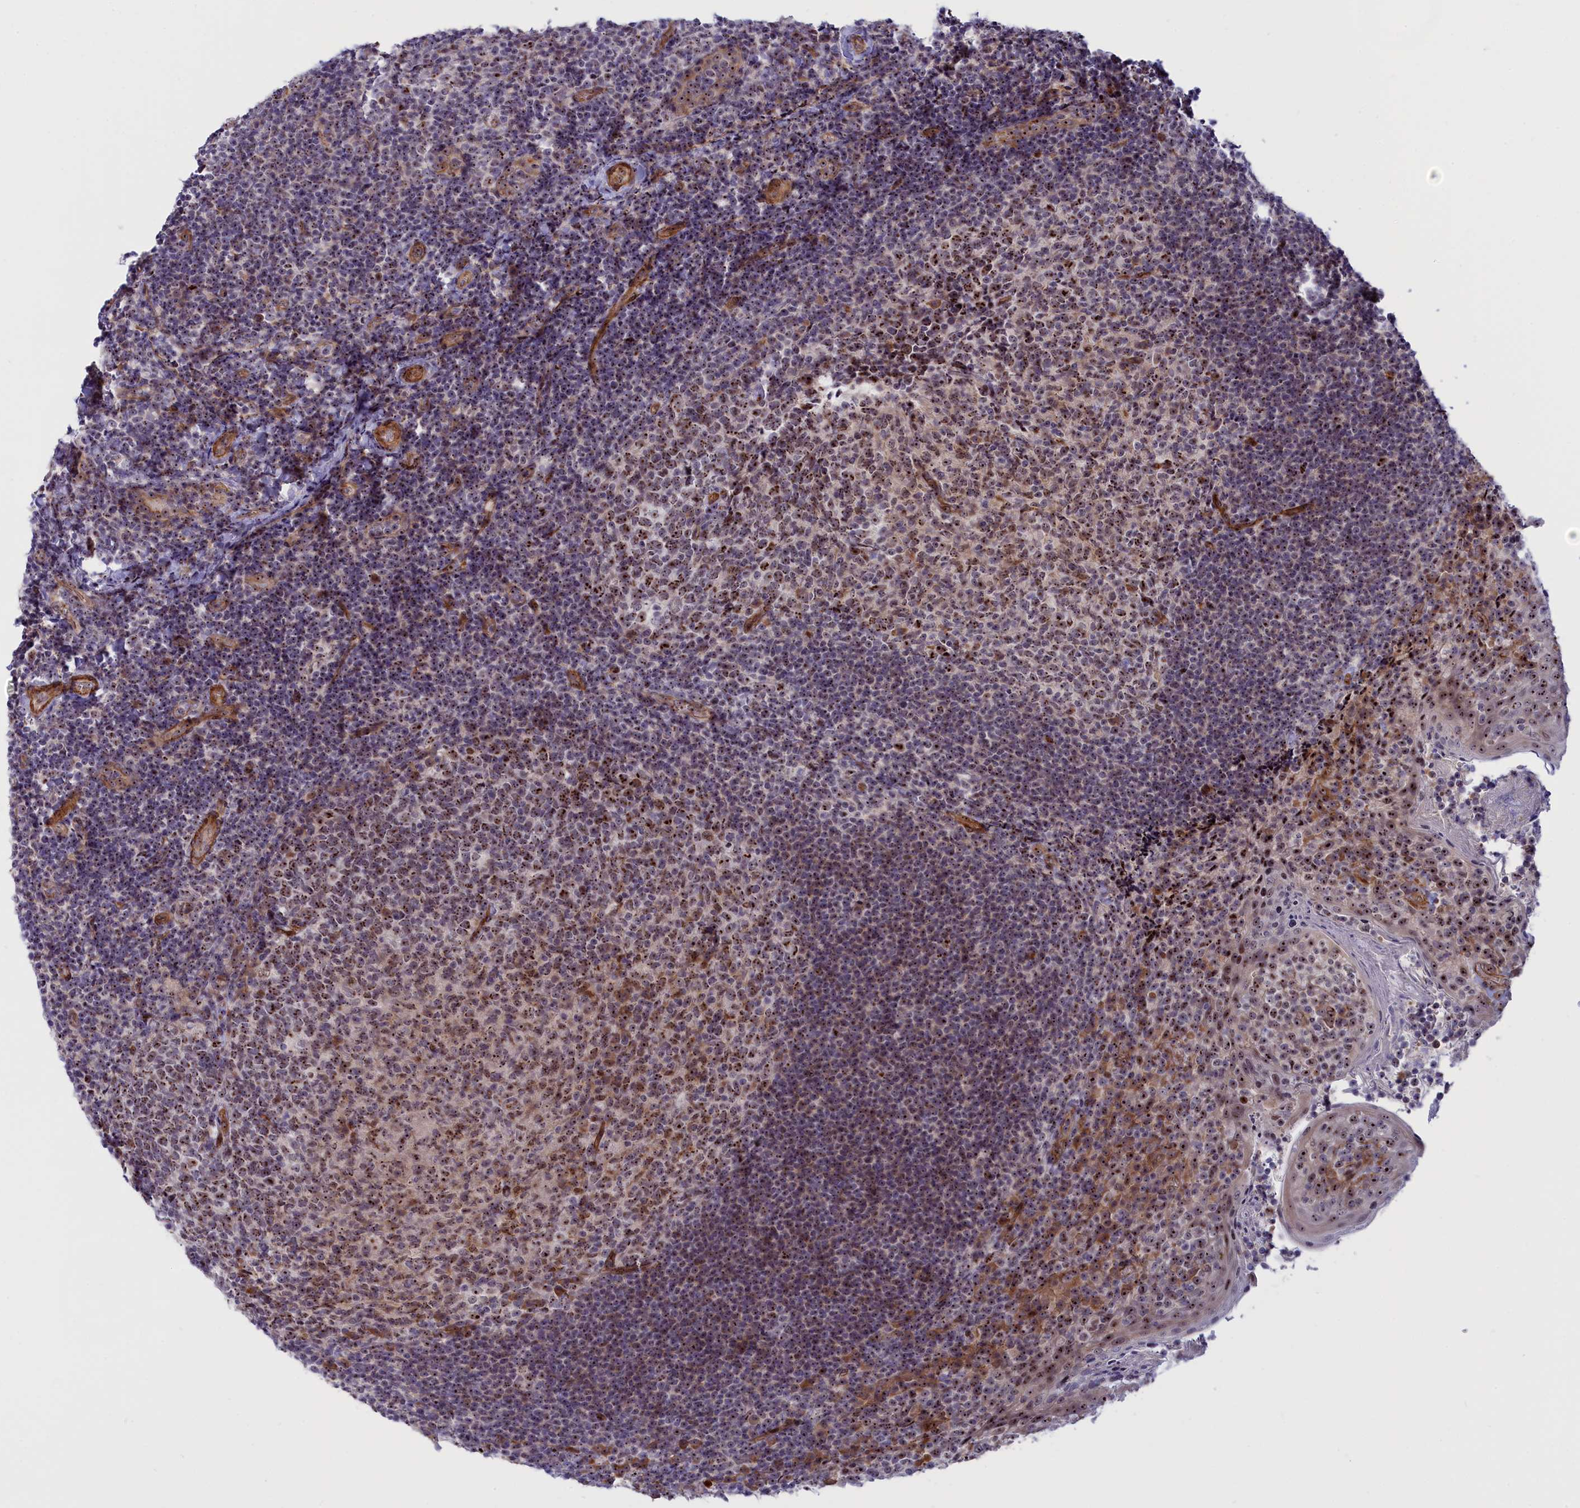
{"staining": {"intensity": "moderate", "quantity": ">75%", "location": "nuclear"}, "tissue": "tonsil", "cell_type": "Germinal center cells", "image_type": "normal", "snomed": [{"axis": "morphology", "description": "Normal tissue, NOS"}, {"axis": "topography", "description": "Tonsil"}], "caption": "DAB immunohistochemical staining of normal tonsil displays moderate nuclear protein positivity in approximately >75% of germinal center cells. (DAB IHC with brightfield microscopy, high magnification).", "gene": "DBNDD1", "patient": {"sex": "female", "age": 10}}